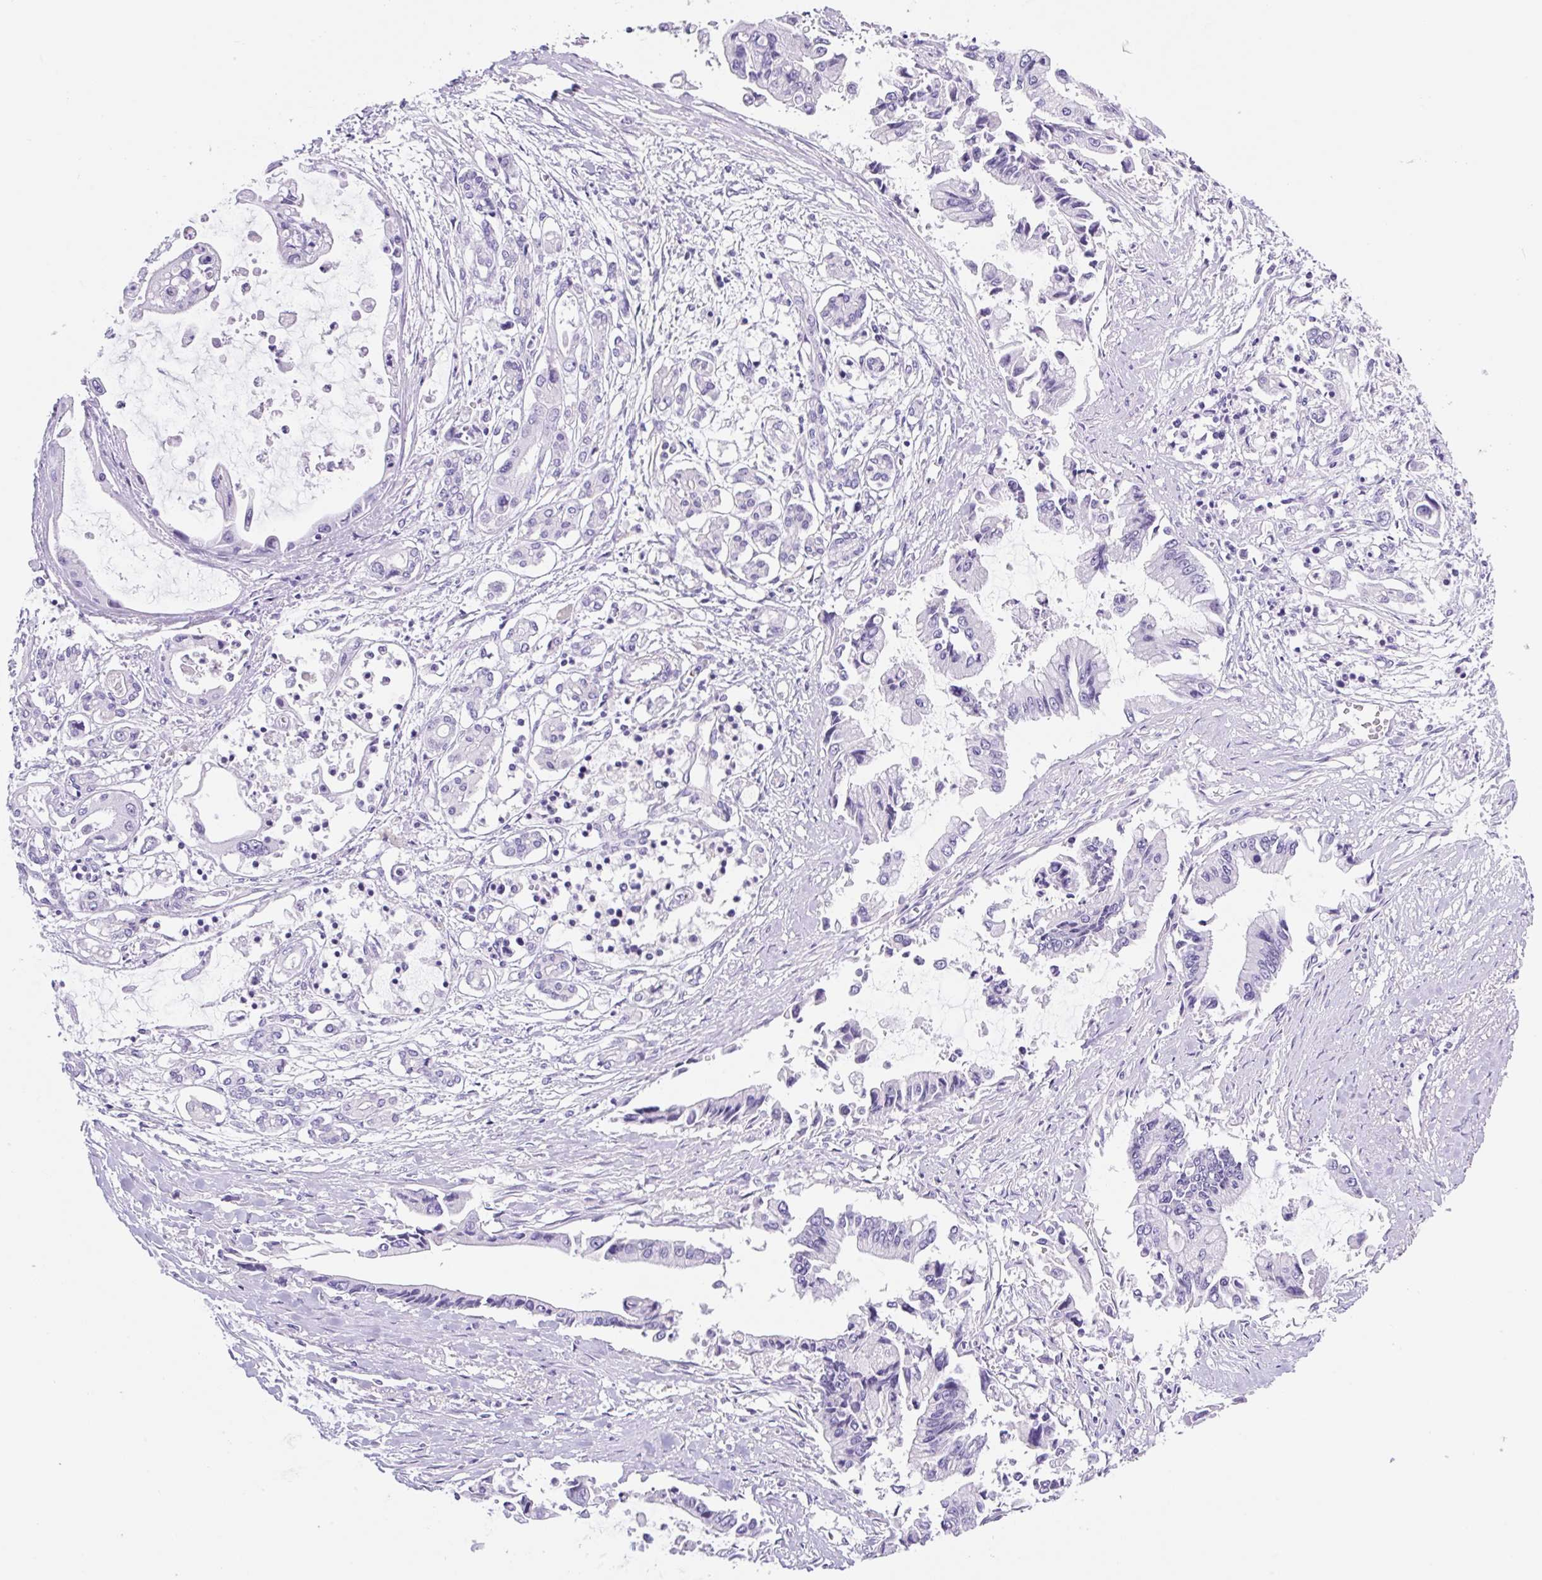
{"staining": {"intensity": "negative", "quantity": "none", "location": "none"}, "tissue": "pancreatic cancer", "cell_type": "Tumor cells", "image_type": "cancer", "snomed": [{"axis": "morphology", "description": "Adenocarcinoma, NOS"}, {"axis": "topography", "description": "Pancreas"}], "caption": "IHC image of human adenocarcinoma (pancreatic) stained for a protein (brown), which demonstrates no expression in tumor cells. The staining was performed using DAB to visualize the protein expression in brown, while the nuclei were stained in blue with hematoxylin (Magnification: 20x).", "gene": "CAMK2B", "patient": {"sex": "male", "age": 84}}